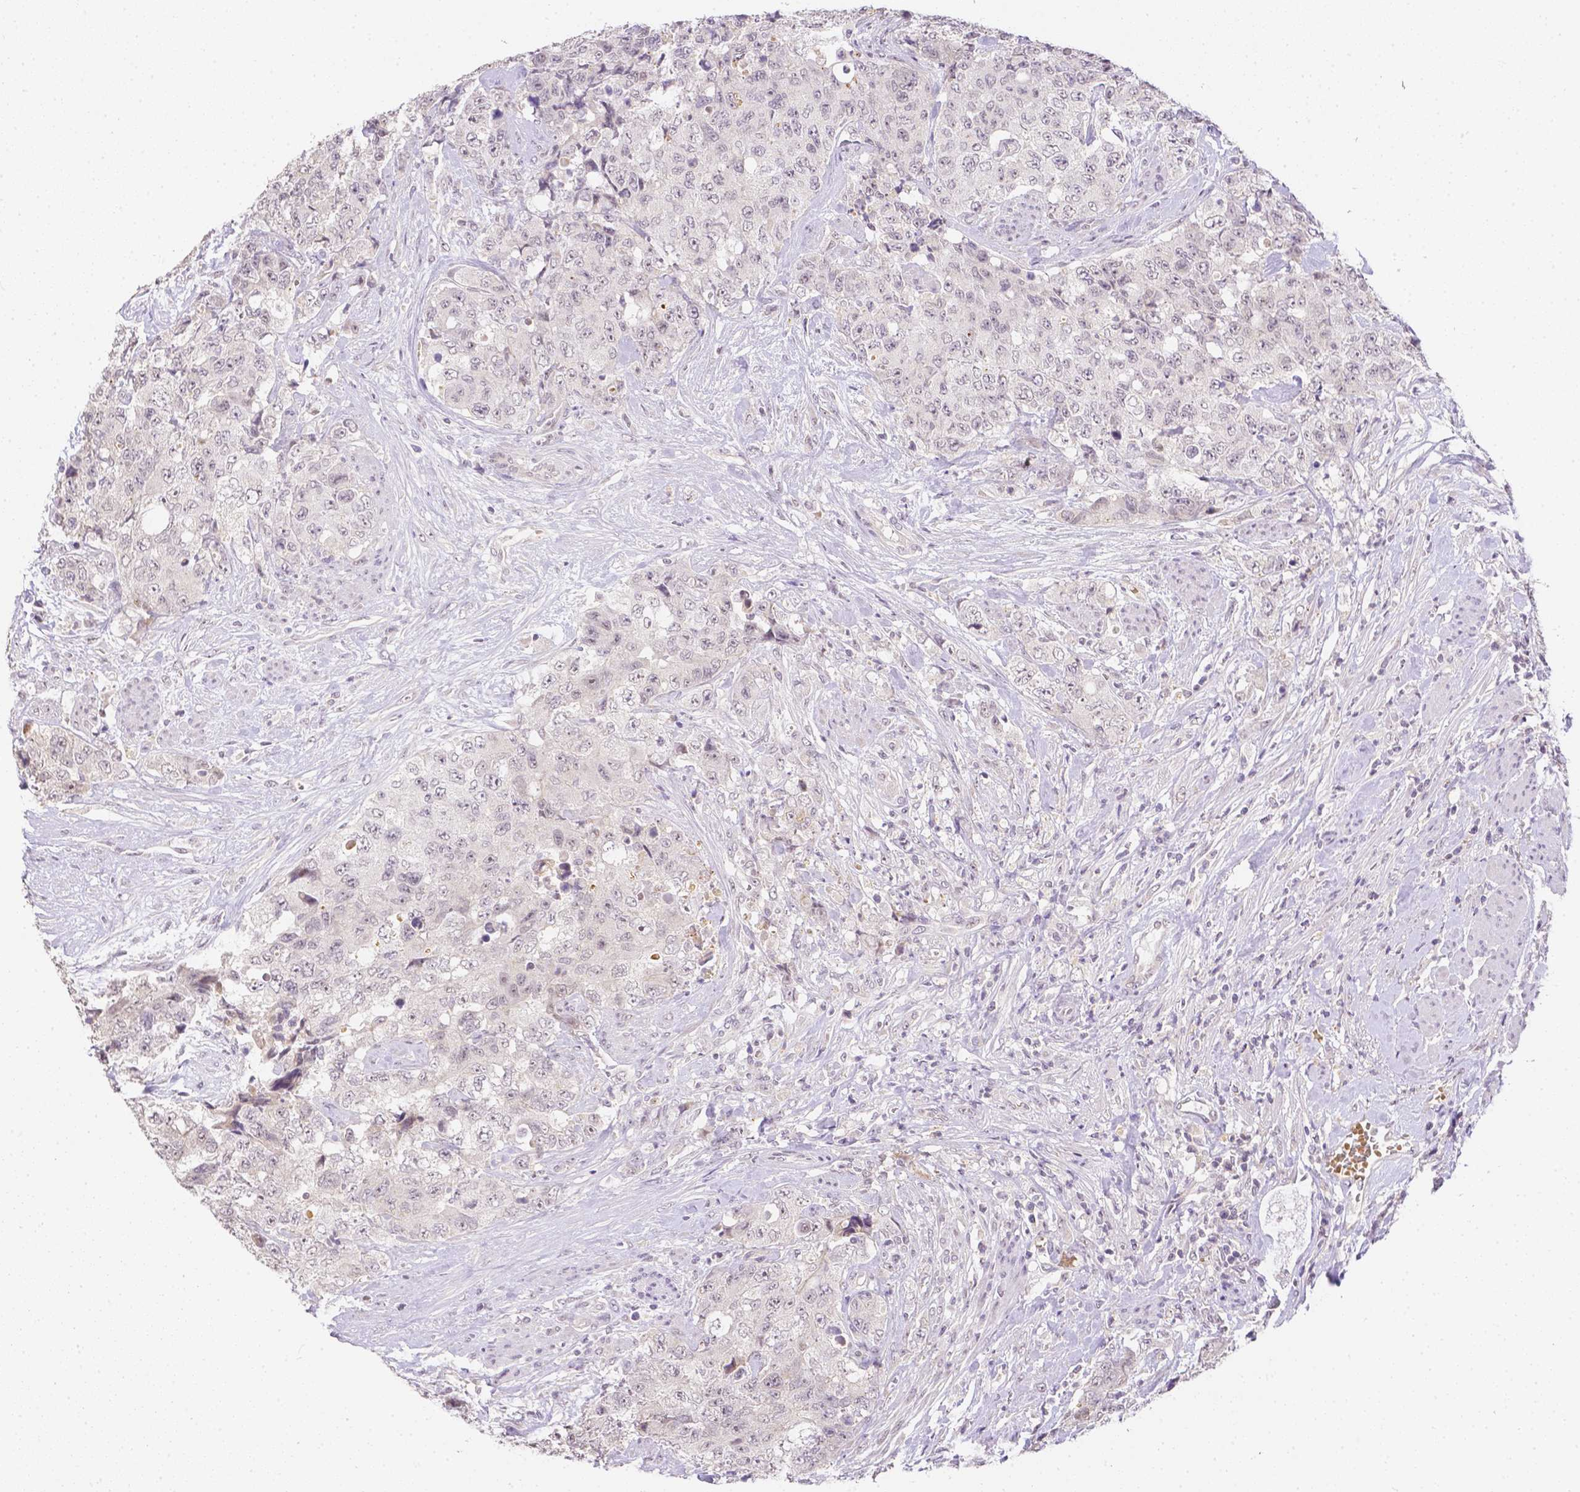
{"staining": {"intensity": "negative", "quantity": "none", "location": "none"}, "tissue": "urothelial cancer", "cell_type": "Tumor cells", "image_type": "cancer", "snomed": [{"axis": "morphology", "description": "Urothelial carcinoma, High grade"}, {"axis": "topography", "description": "Urinary bladder"}], "caption": "Urothelial cancer stained for a protein using immunohistochemistry (IHC) displays no staining tumor cells.", "gene": "ZNF280B", "patient": {"sex": "female", "age": 78}}